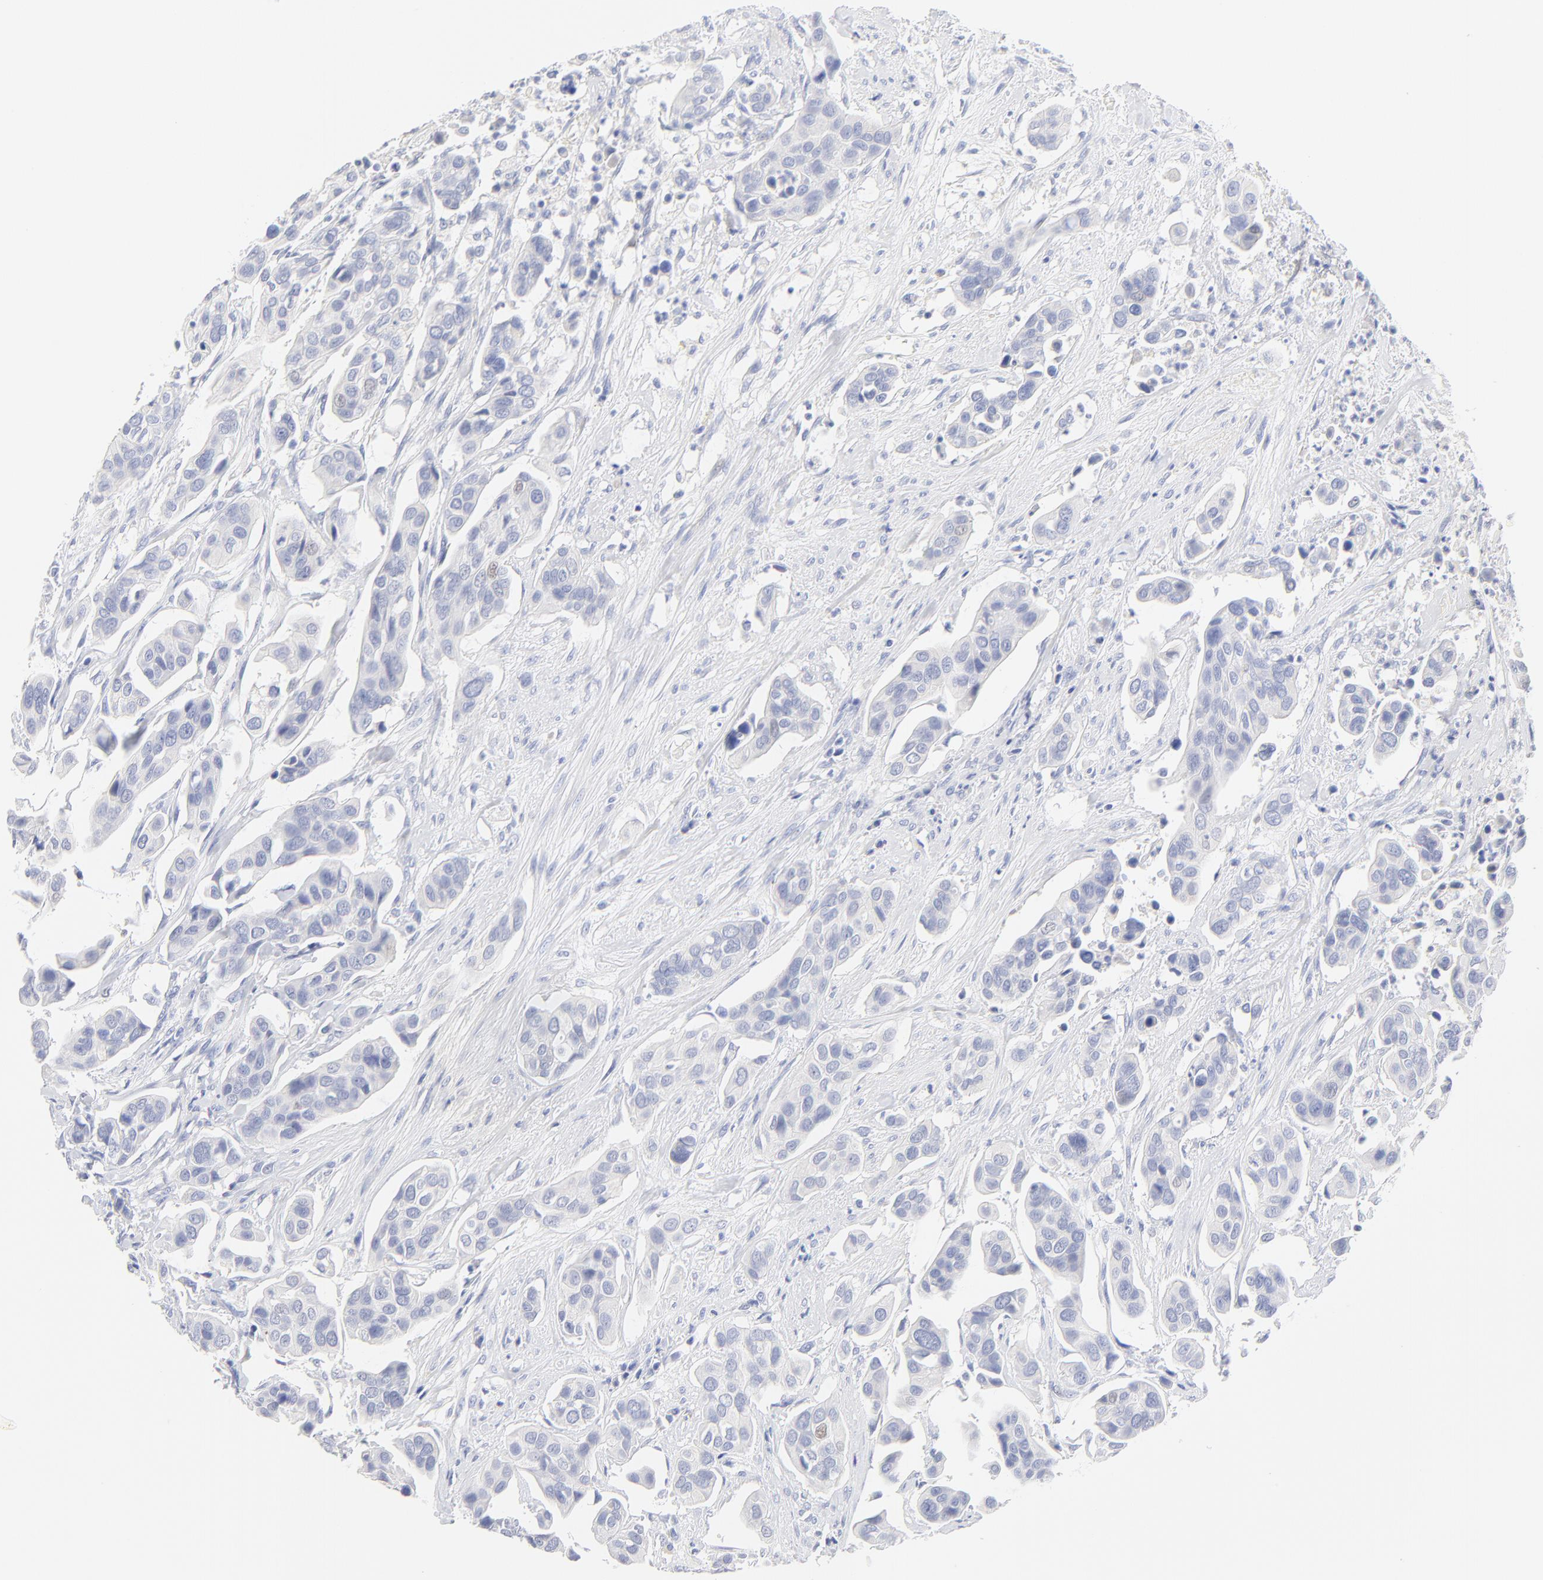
{"staining": {"intensity": "negative", "quantity": "none", "location": "none"}, "tissue": "urothelial cancer", "cell_type": "Tumor cells", "image_type": "cancer", "snomed": [{"axis": "morphology", "description": "Adenocarcinoma, NOS"}, {"axis": "topography", "description": "Urinary bladder"}], "caption": "High power microscopy micrograph of an immunohistochemistry (IHC) micrograph of urothelial cancer, revealing no significant staining in tumor cells.", "gene": "SULT4A1", "patient": {"sex": "male", "age": 61}}